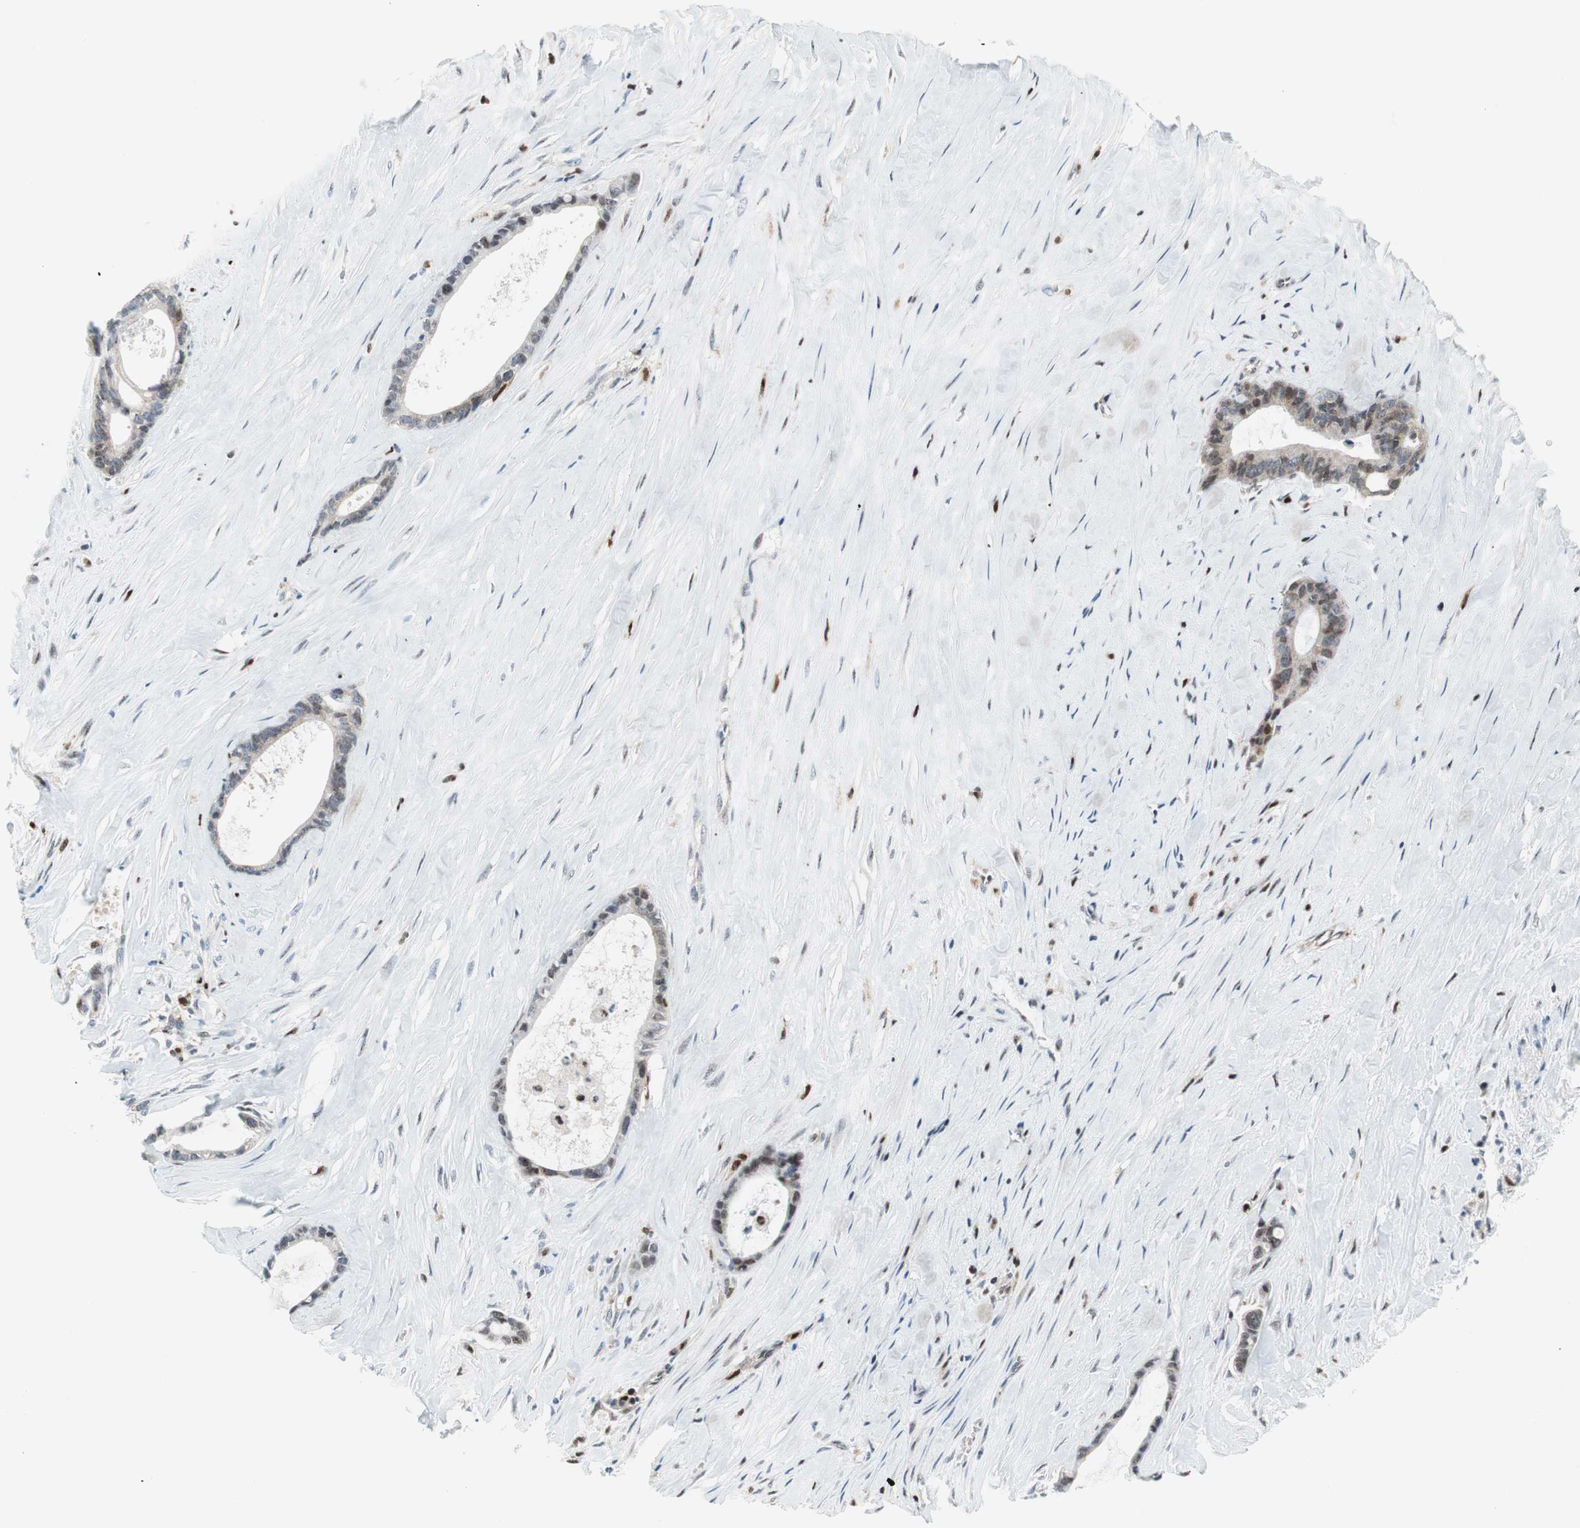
{"staining": {"intensity": "moderate", "quantity": "<25%", "location": "nuclear"}, "tissue": "liver cancer", "cell_type": "Tumor cells", "image_type": "cancer", "snomed": [{"axis": "morphology", "description": "Cholangiocarcinoma"}, {"axis": "topography", "description": "Liver"}], "caption": "Moderate nuclear protein expression is identified in approximately <25% of tumor cells in cholangiocarcinoma (liver).", "gene": "RGS10", "patient": {"sex": "female", "age": 55}}